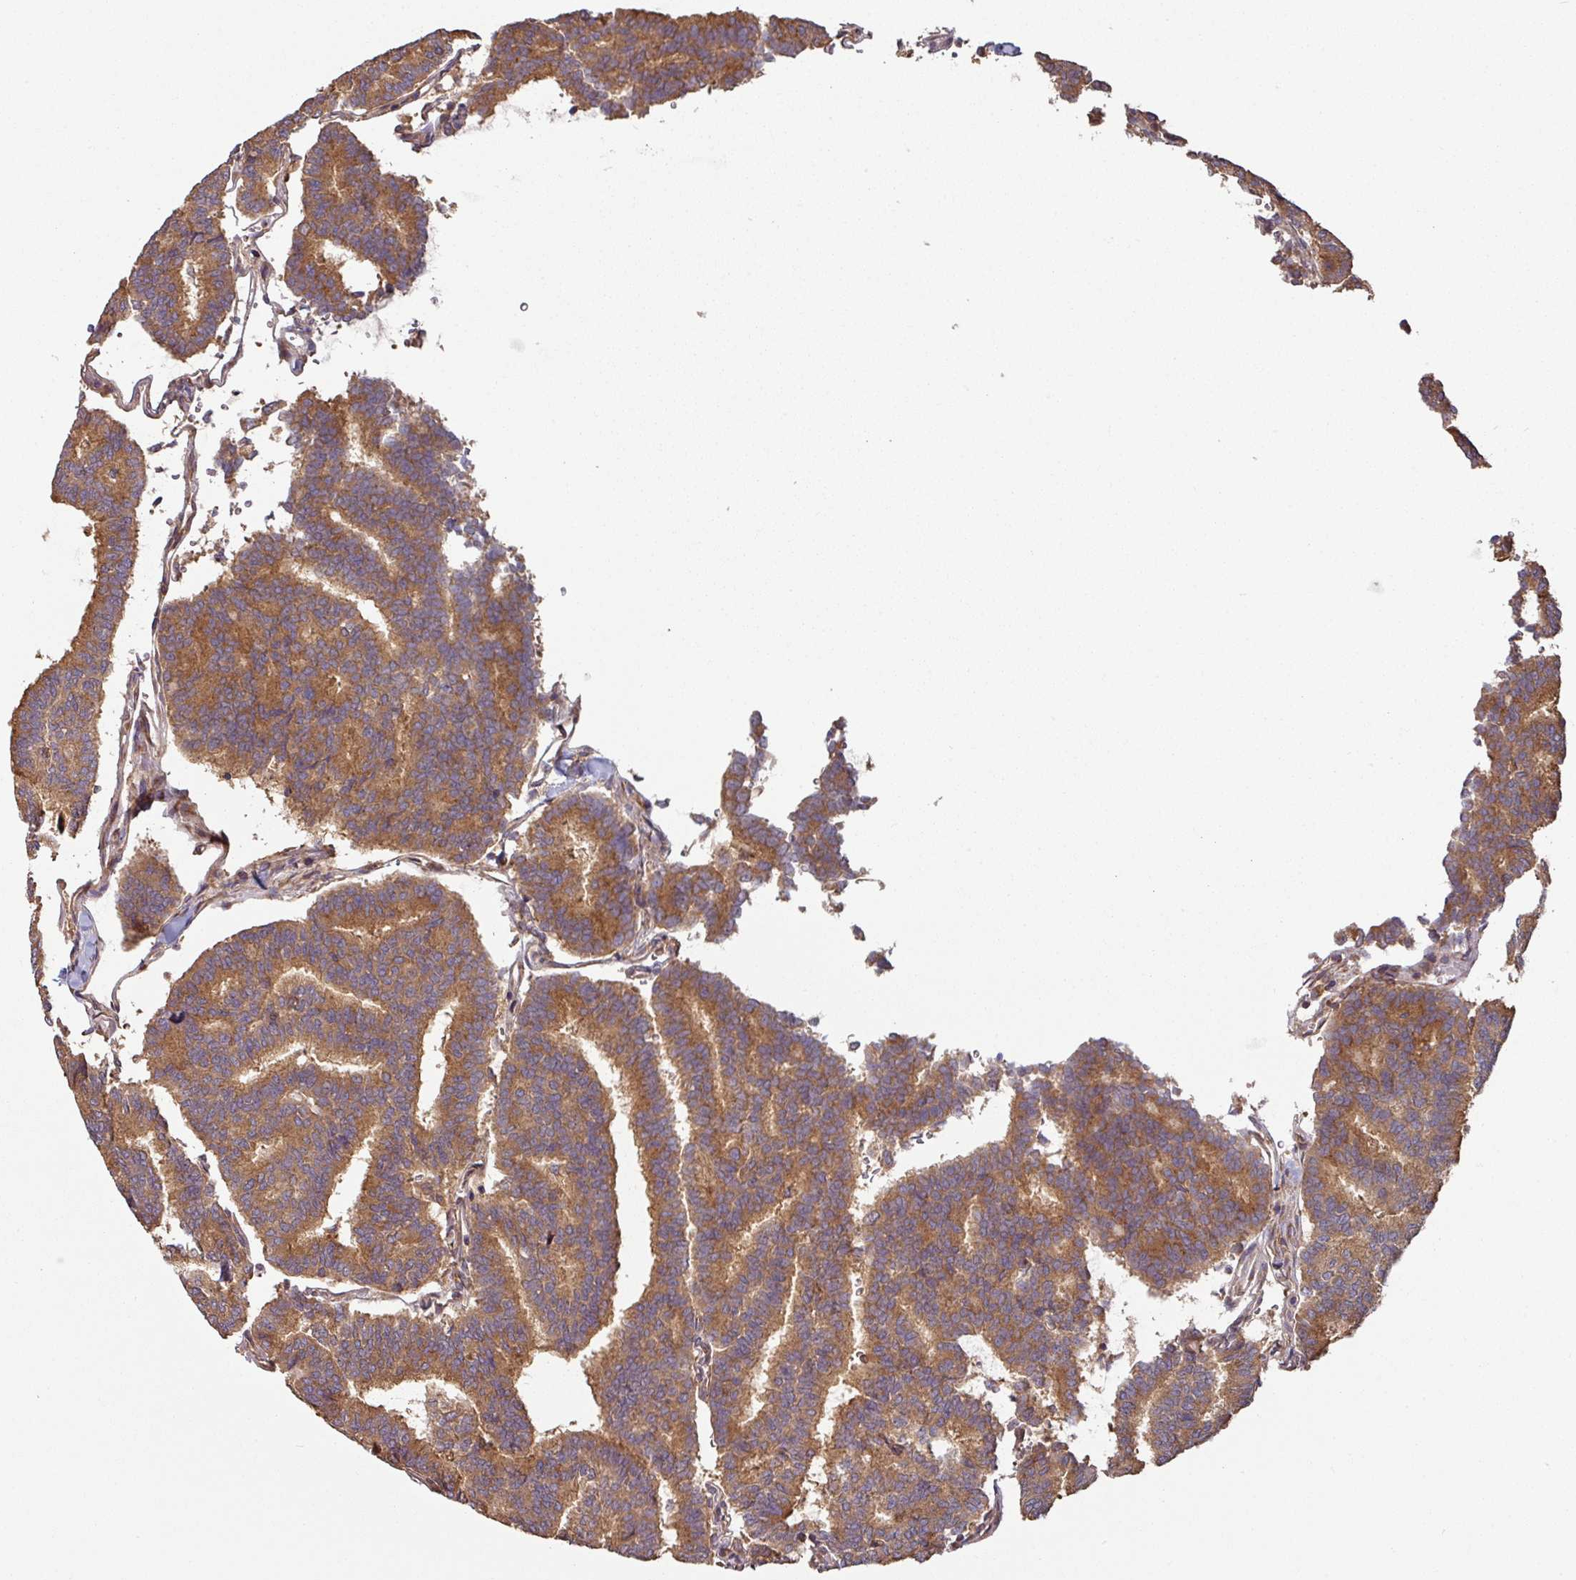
{"staining": {"intensity": "moderate", "quantity": ">75%", "location": "cytoplasmic/membranous"}, "tissue": "thyroid cancer", "cell_type": "Tumor cells", "image_type": "cancer", "snomed": [{"axis": "morphology", "description": "Papillary adenocarcinoma, NOS"}, {"axis": "topography", "description": "Thyroid gland"}], "caption": "Protein staining reveals moderate cytoplasmic/membranous expression in approximately >75% of tumor cells in thyroid cancer (papillary adenocarcinoma). Nuclei are stained in blue.", "gene": "SIK1", "patient": {"sex": "female", "age": 35}}